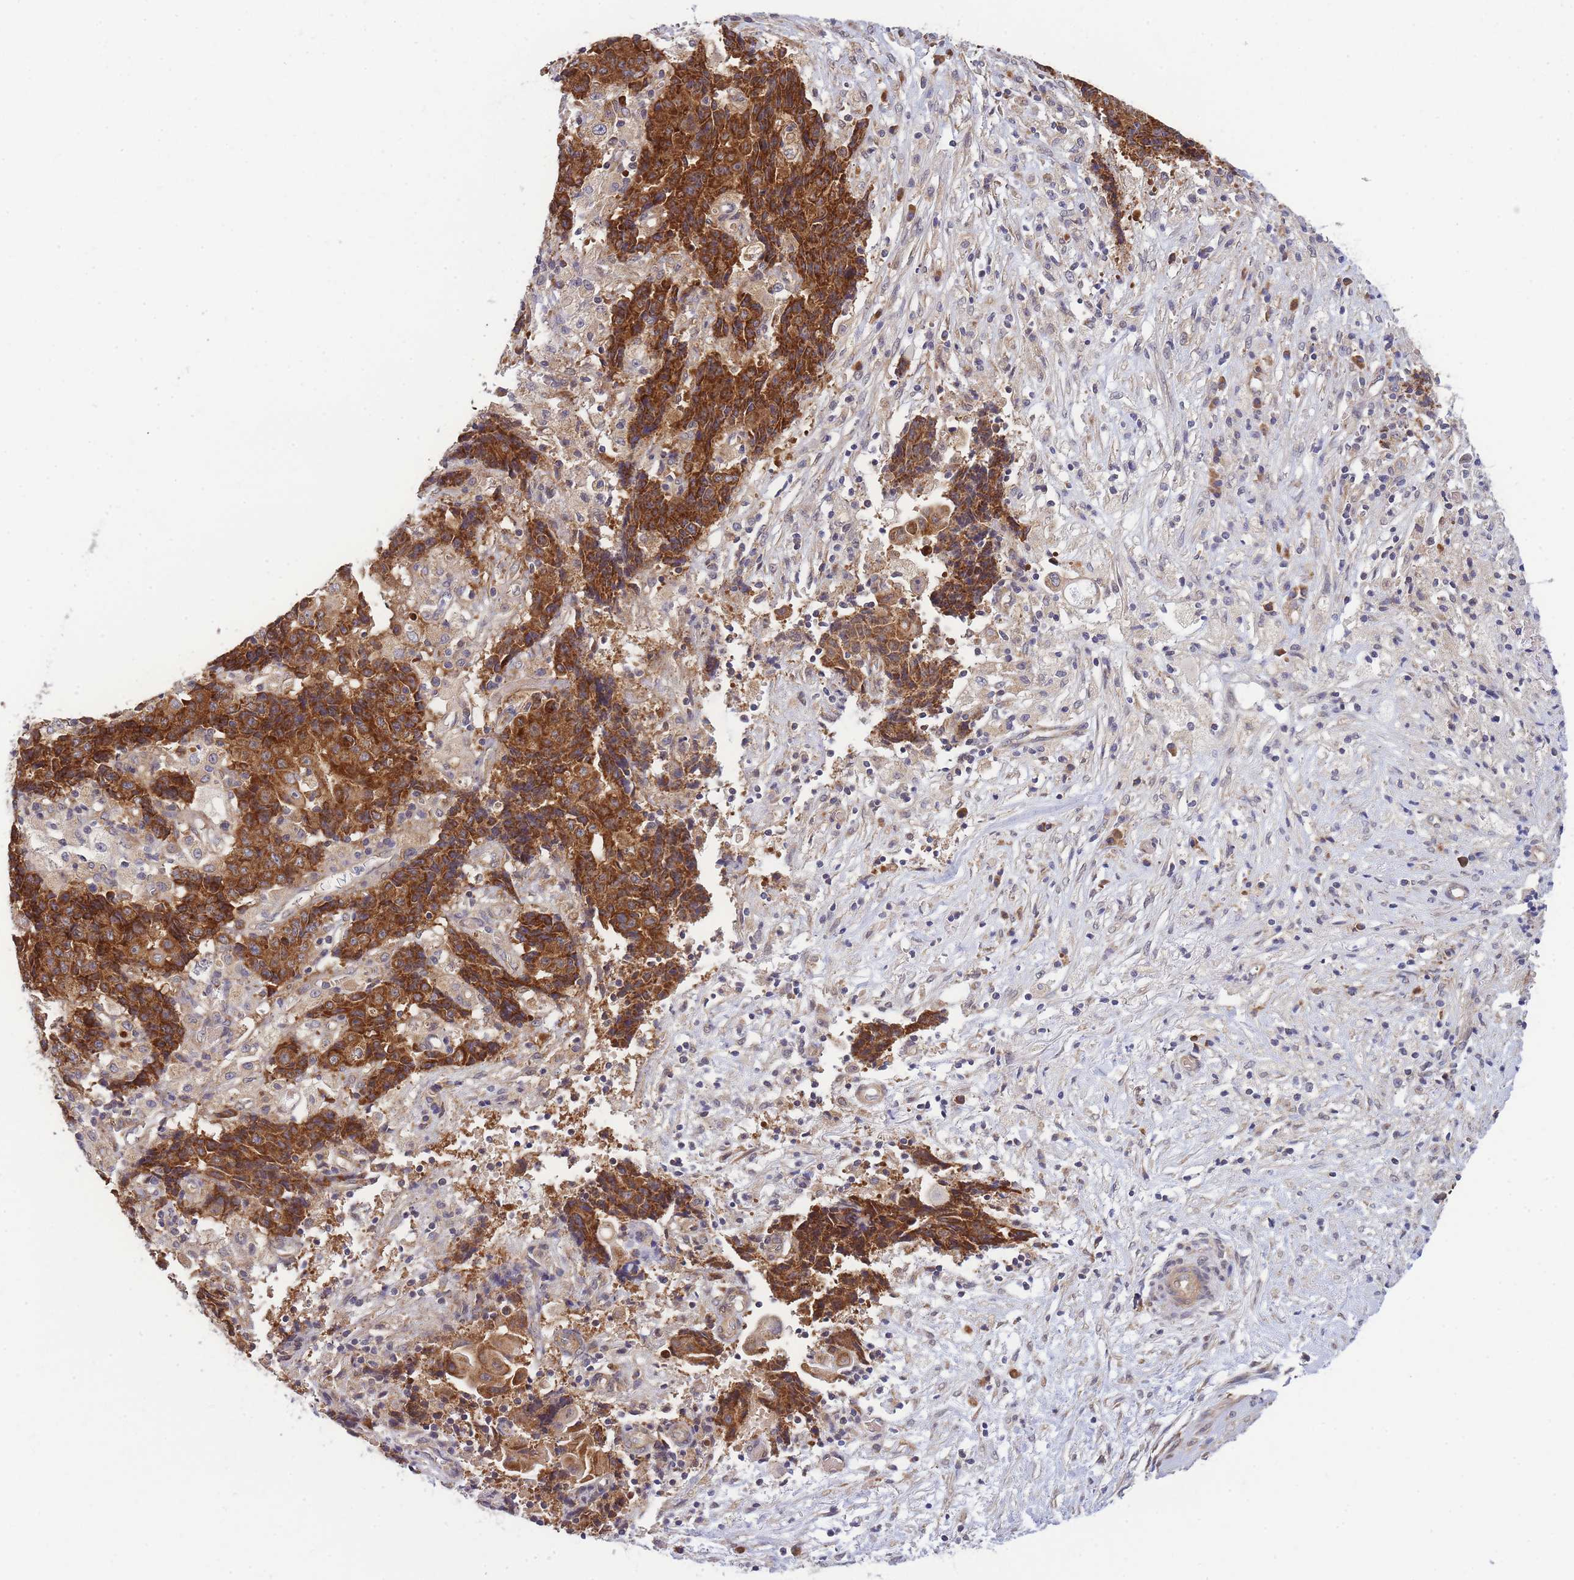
{"staining": {"intensity": "strong", "quantity": ">75%", "location": "cytoplasmic/membranous"}, "tissue": "ovarian cancer", "cell_type": "Tumor cells", "image_type": "cancer", "snomed": [{"axis": "morphology", "description": "Carcinoma, endometroid"}, {"axis": "topography", "description": "Ovary"}], "caption": "Tumor cells show high levels of strong cytoplasmic/membranous positivity in about >75% of cells in ovarian endometroid carcinoma.", "gene": "MRPL23", "patient": {"sex": "female", "age": 42}}